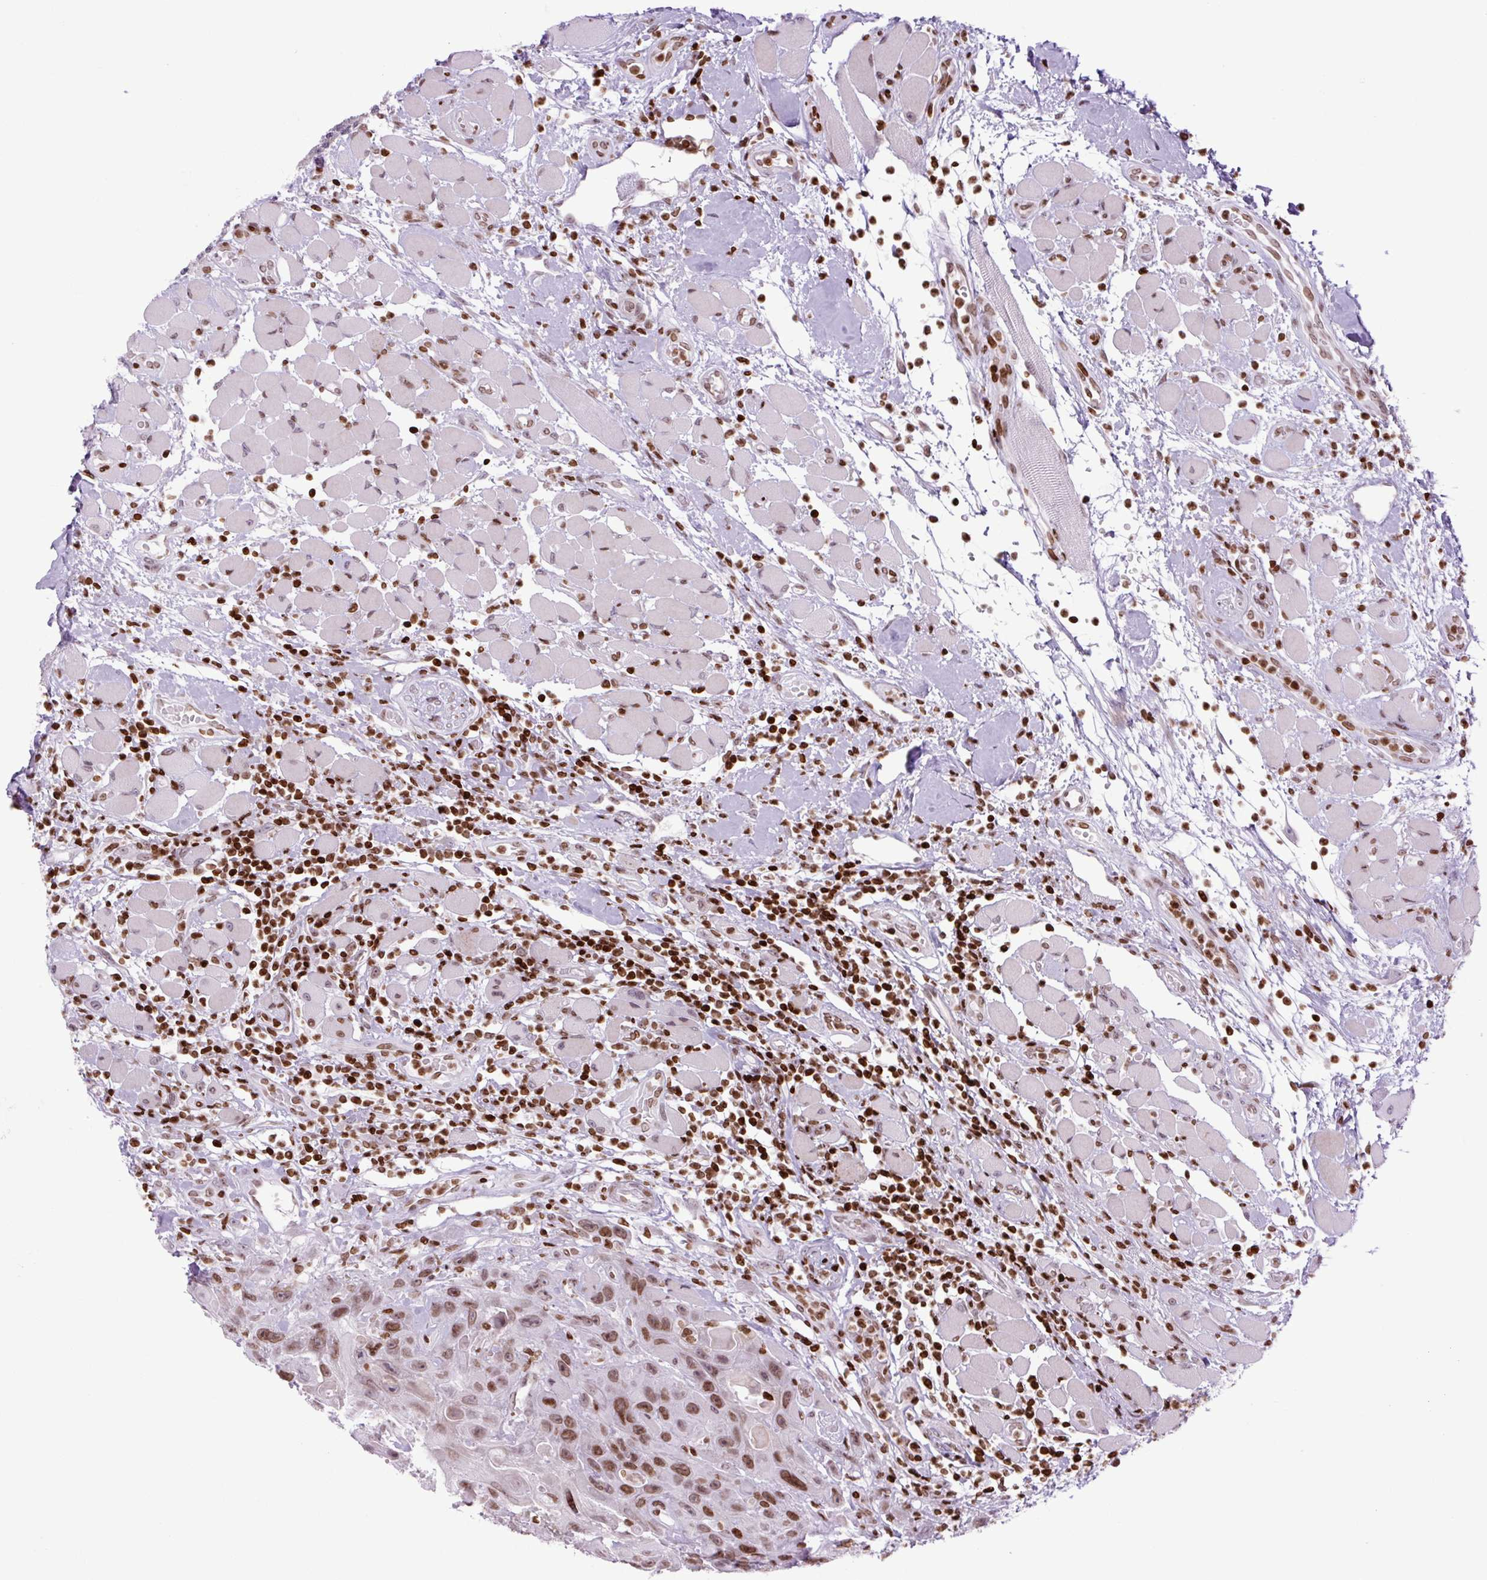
{"staining": {"intensity": "moderate", "quantity": ">75%", "location": "nuclear"}, "tissue": "head and neck cancer", "cell_type": "Tumor cells", "image_type": "cancer", "snomed": [{"axis": "morphology", "description": "Squamous cell carcinoma, NOS"}, {"axis": "topography", "description": "Head-Neck"}], "caption": "The immunohistochemical stain labels moderate nuclear expression in tumor cells of head and neck squamous cell carcinoma tissue.", "gene": "H1-3", "patient": {"sex": "female", "age": 59}}